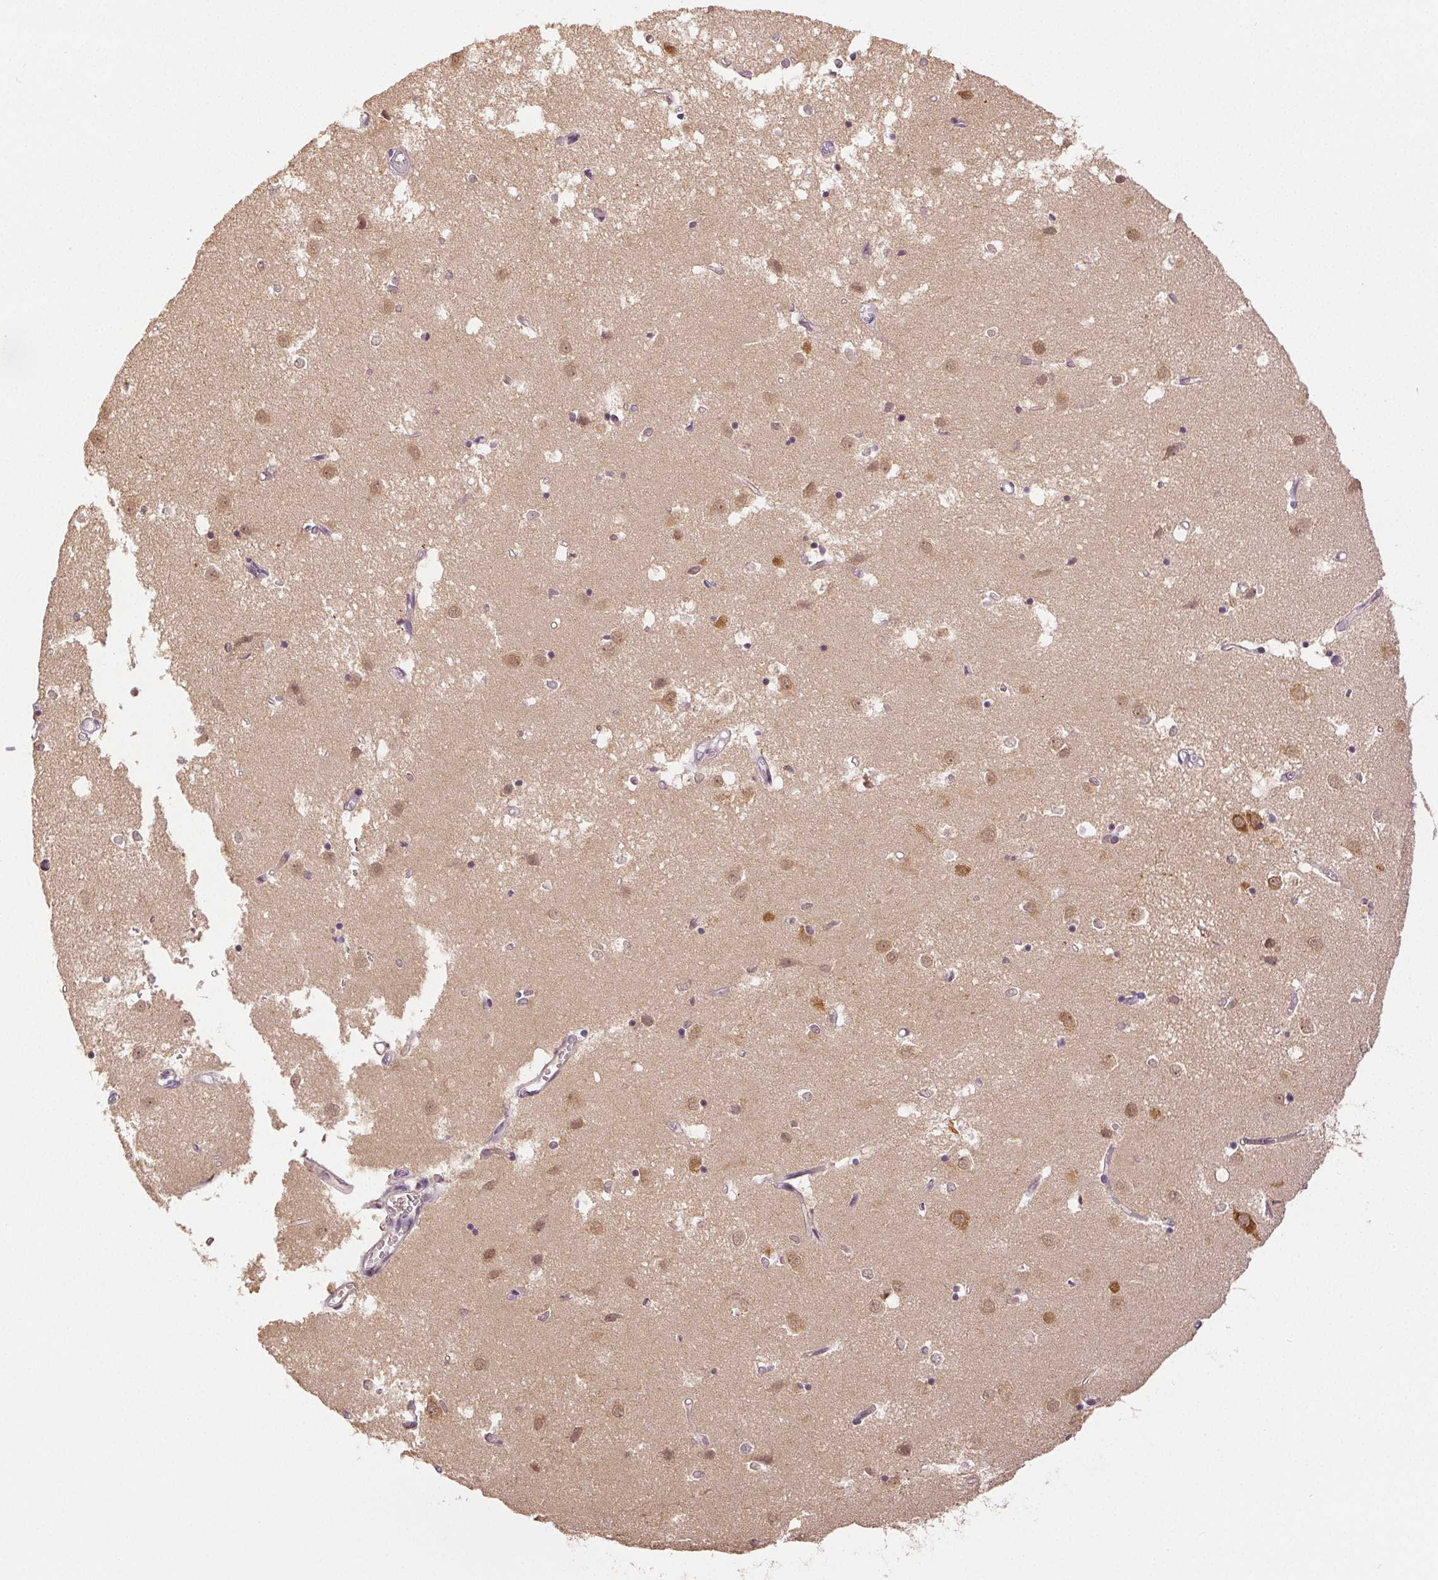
{"staining": {"intensity": "negative", "quantity": "none", "location": "none"}, "tissue": "caudate", "cell_type": "Glial cells", "image_type": "normal", "snomed": [{"axis": "morphology", "description": "Normal tissue, NOS"}, {"axis": "topography", "description": "Lateral ventricle wall"}], "caption": "Immunohistochemistry of benign human caudate demonstrates no positivity in glial cells.", "gene": "PLCB1", "patient": {"sex": "male", "age": 54}}